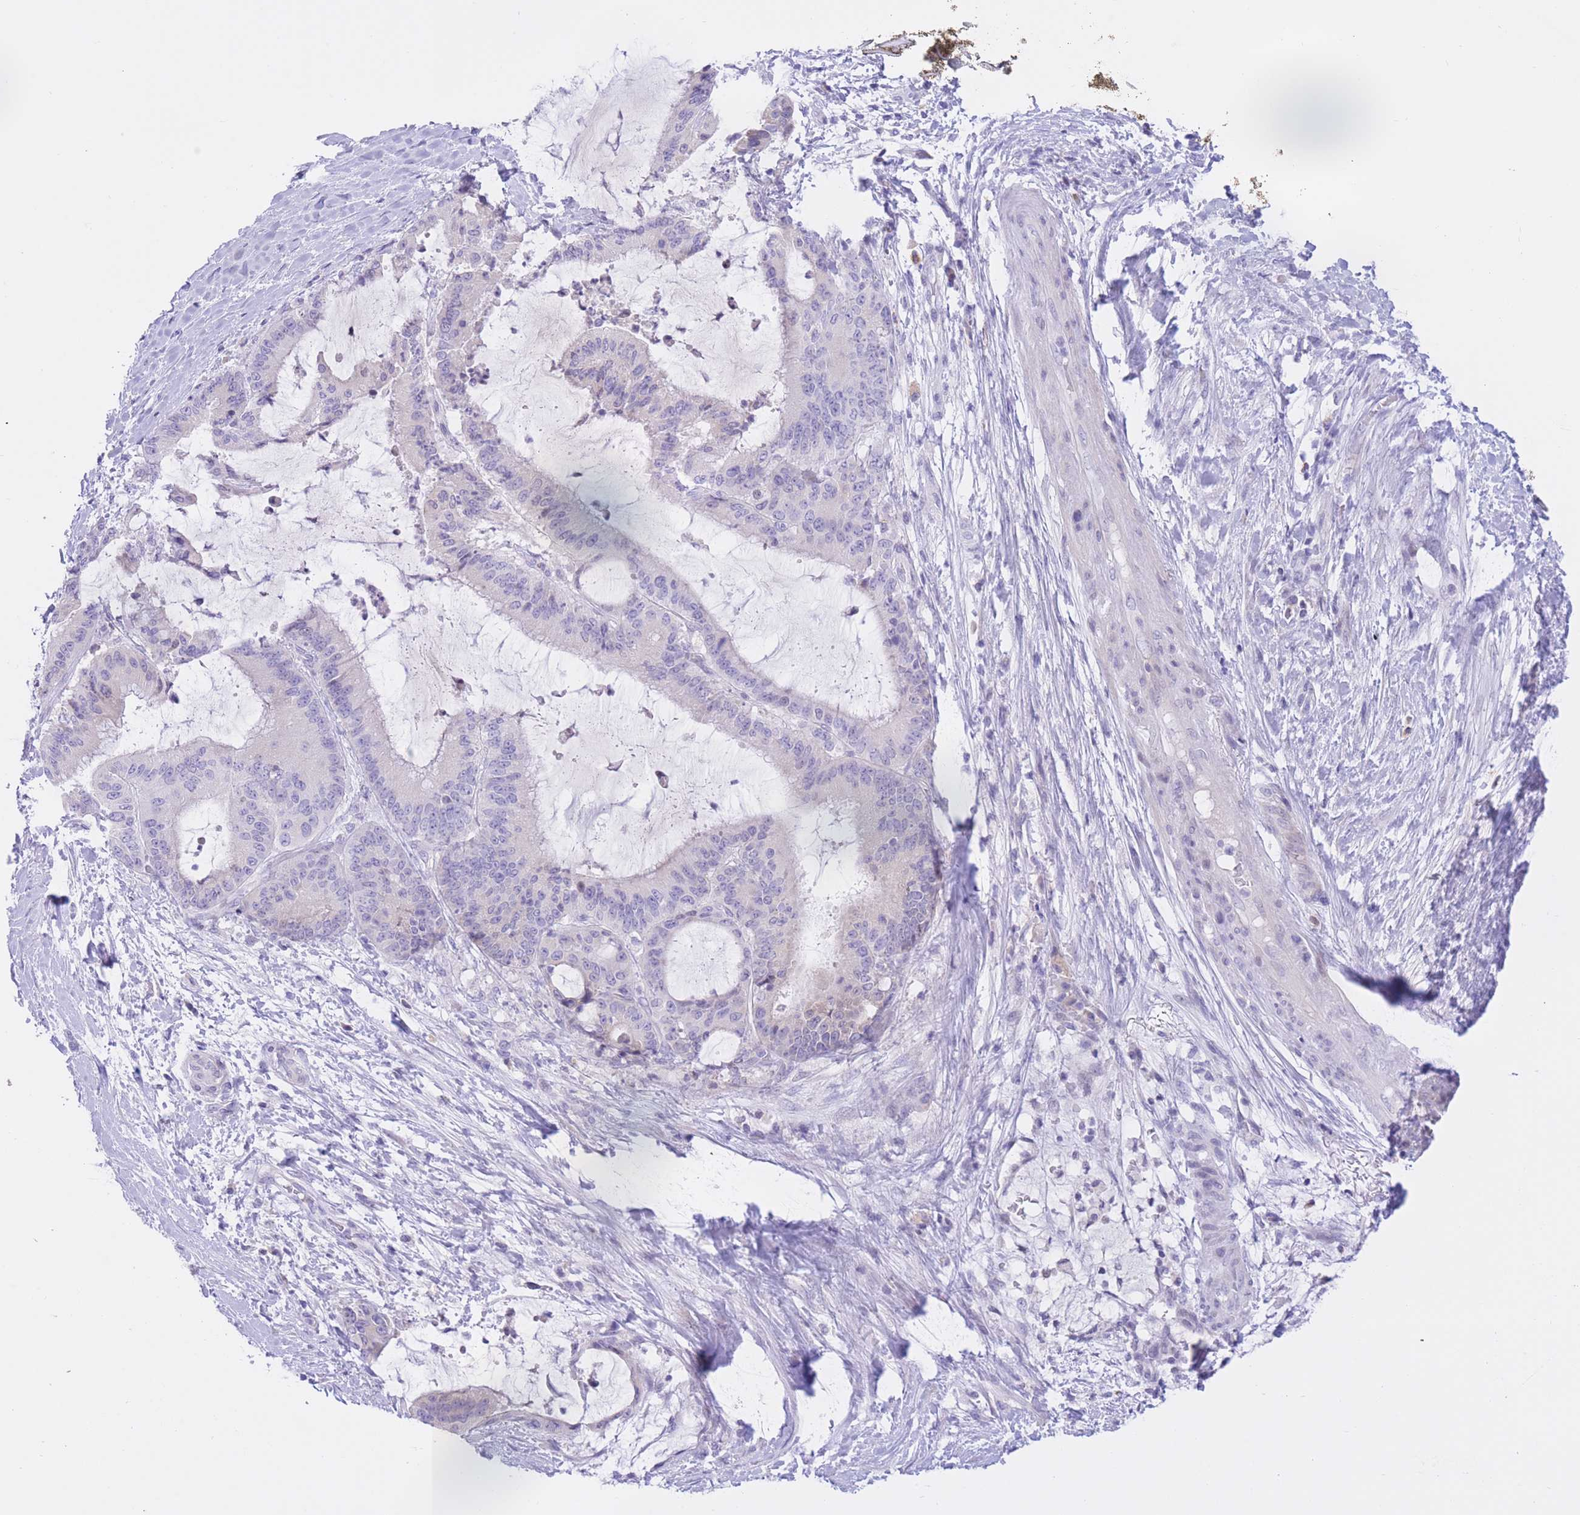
{"staining": {"intensity": "negative", "quantity": "none", "location": "none"}, "tissue": "liver cancer", "cell_type": "Tumor cells", "image_type": "cancer", "snomed": [{"axis": "morphology", "description": "Normal tissue, NOS"}, {"axis": "morphology", "description": "Cholangiocarcinoma"}, {"axis": "topography", "description": "Liver"}, {"axis": "topography", "description": "Peripheral nerve tissue"}], "caption": "An immunohistochemistry (IHC) image of liver cancer is shown. There is no staining in tumor cells of liver cancer.", "gene": "RPL39L", "patient": {"sex": "female", "age": 73}}